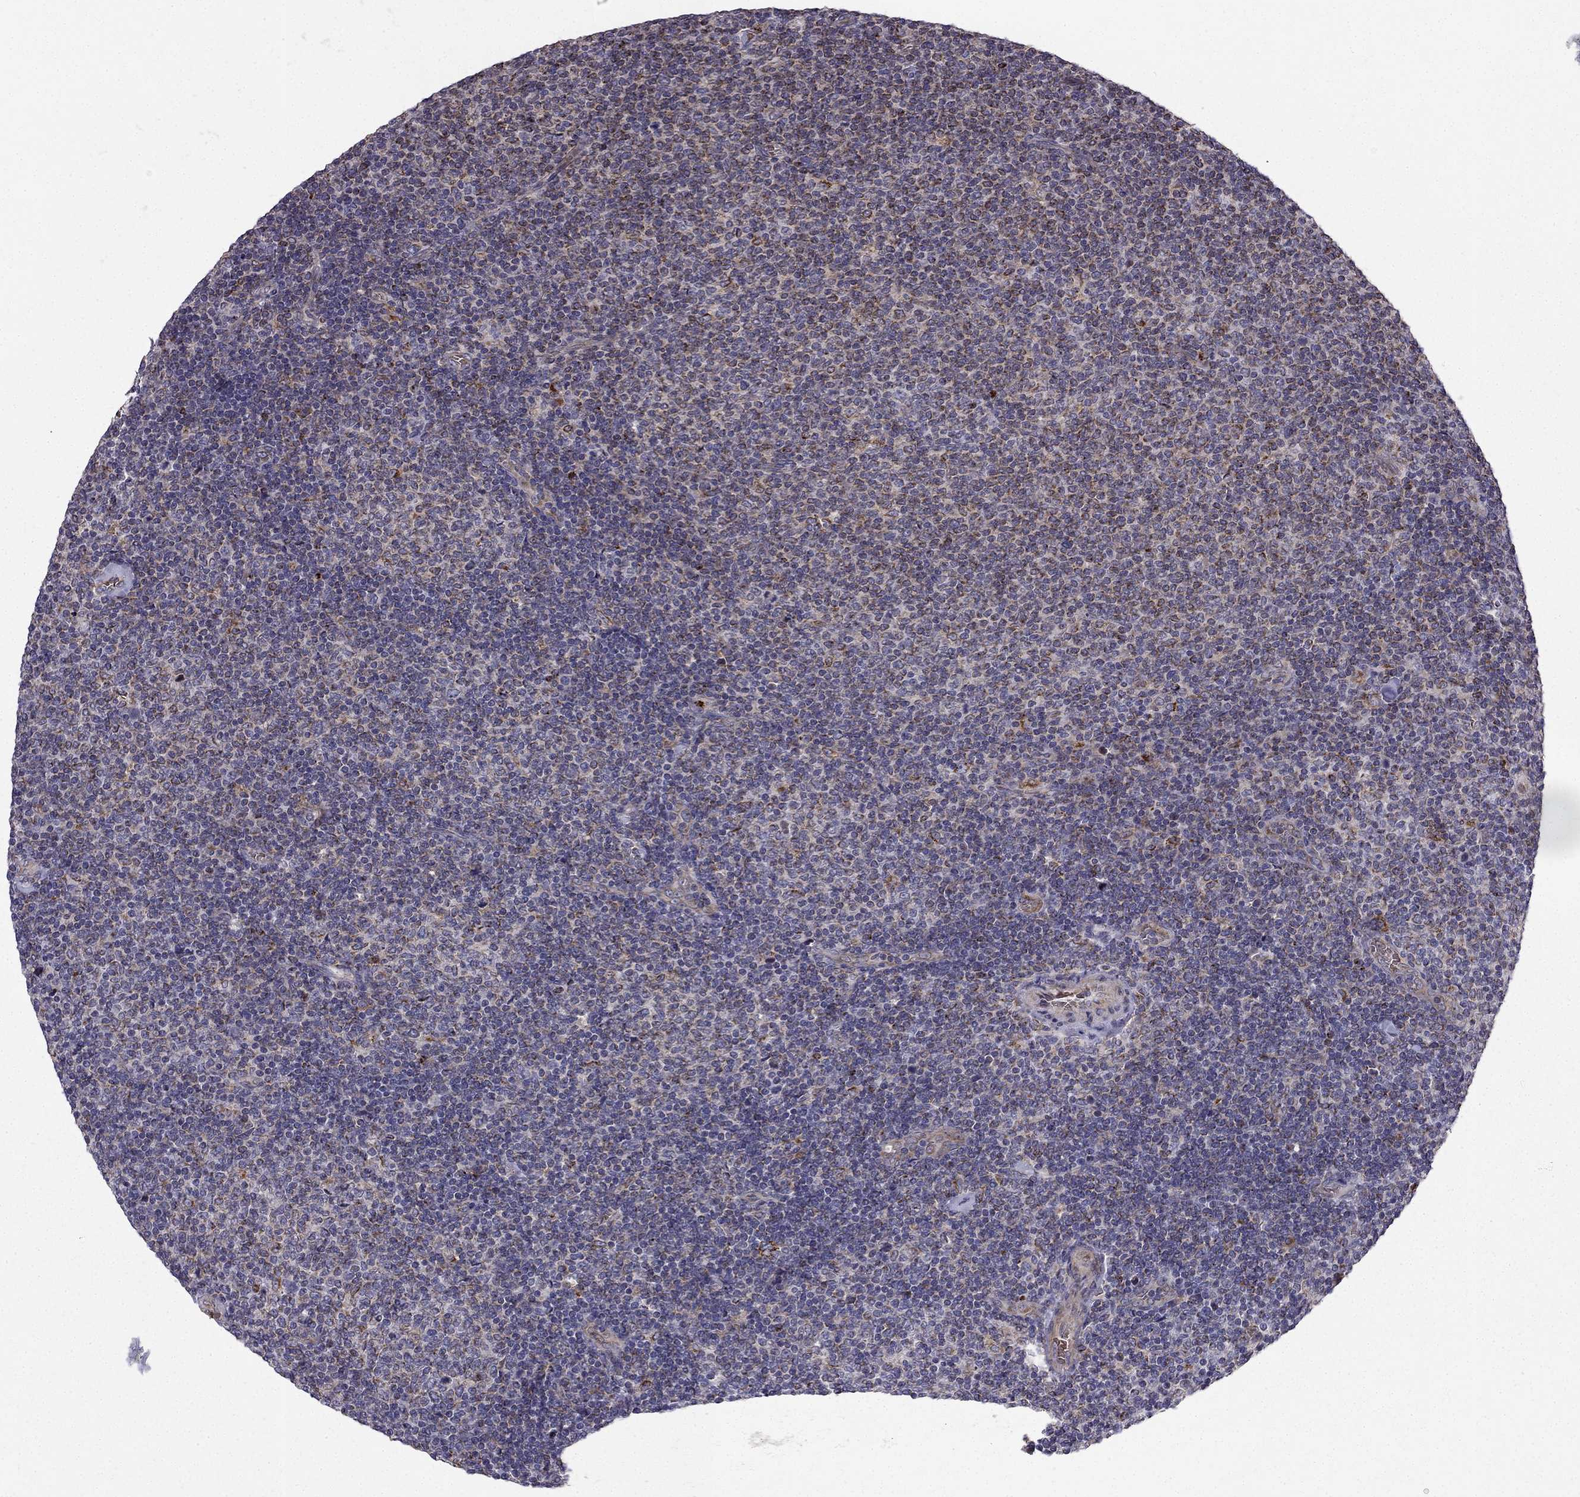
{"staining": {"intensity": "negative", "quantity": "none", "location": "none"}, "tissue": "lymphoma", "cell_type": "Tumor cells", "image_type": "cancer", "snomed": [{"axis": "morphology", "description": "Malignant lymphoma, non-Hodgkin's type, Low grade"}, {"axis": "topography", "description": "Lymph node"}], "caption": "Protein analysis of malignant lymphoma, non-Hodgkin's type (low-grade) demonstrates no significant positivity in tumor cells. (DAB immunohistochemistry visualized using brightfield microscopy, high magnification).", "gene": "B4GALT7", "patient": {"sex": "male", "age": 52}}